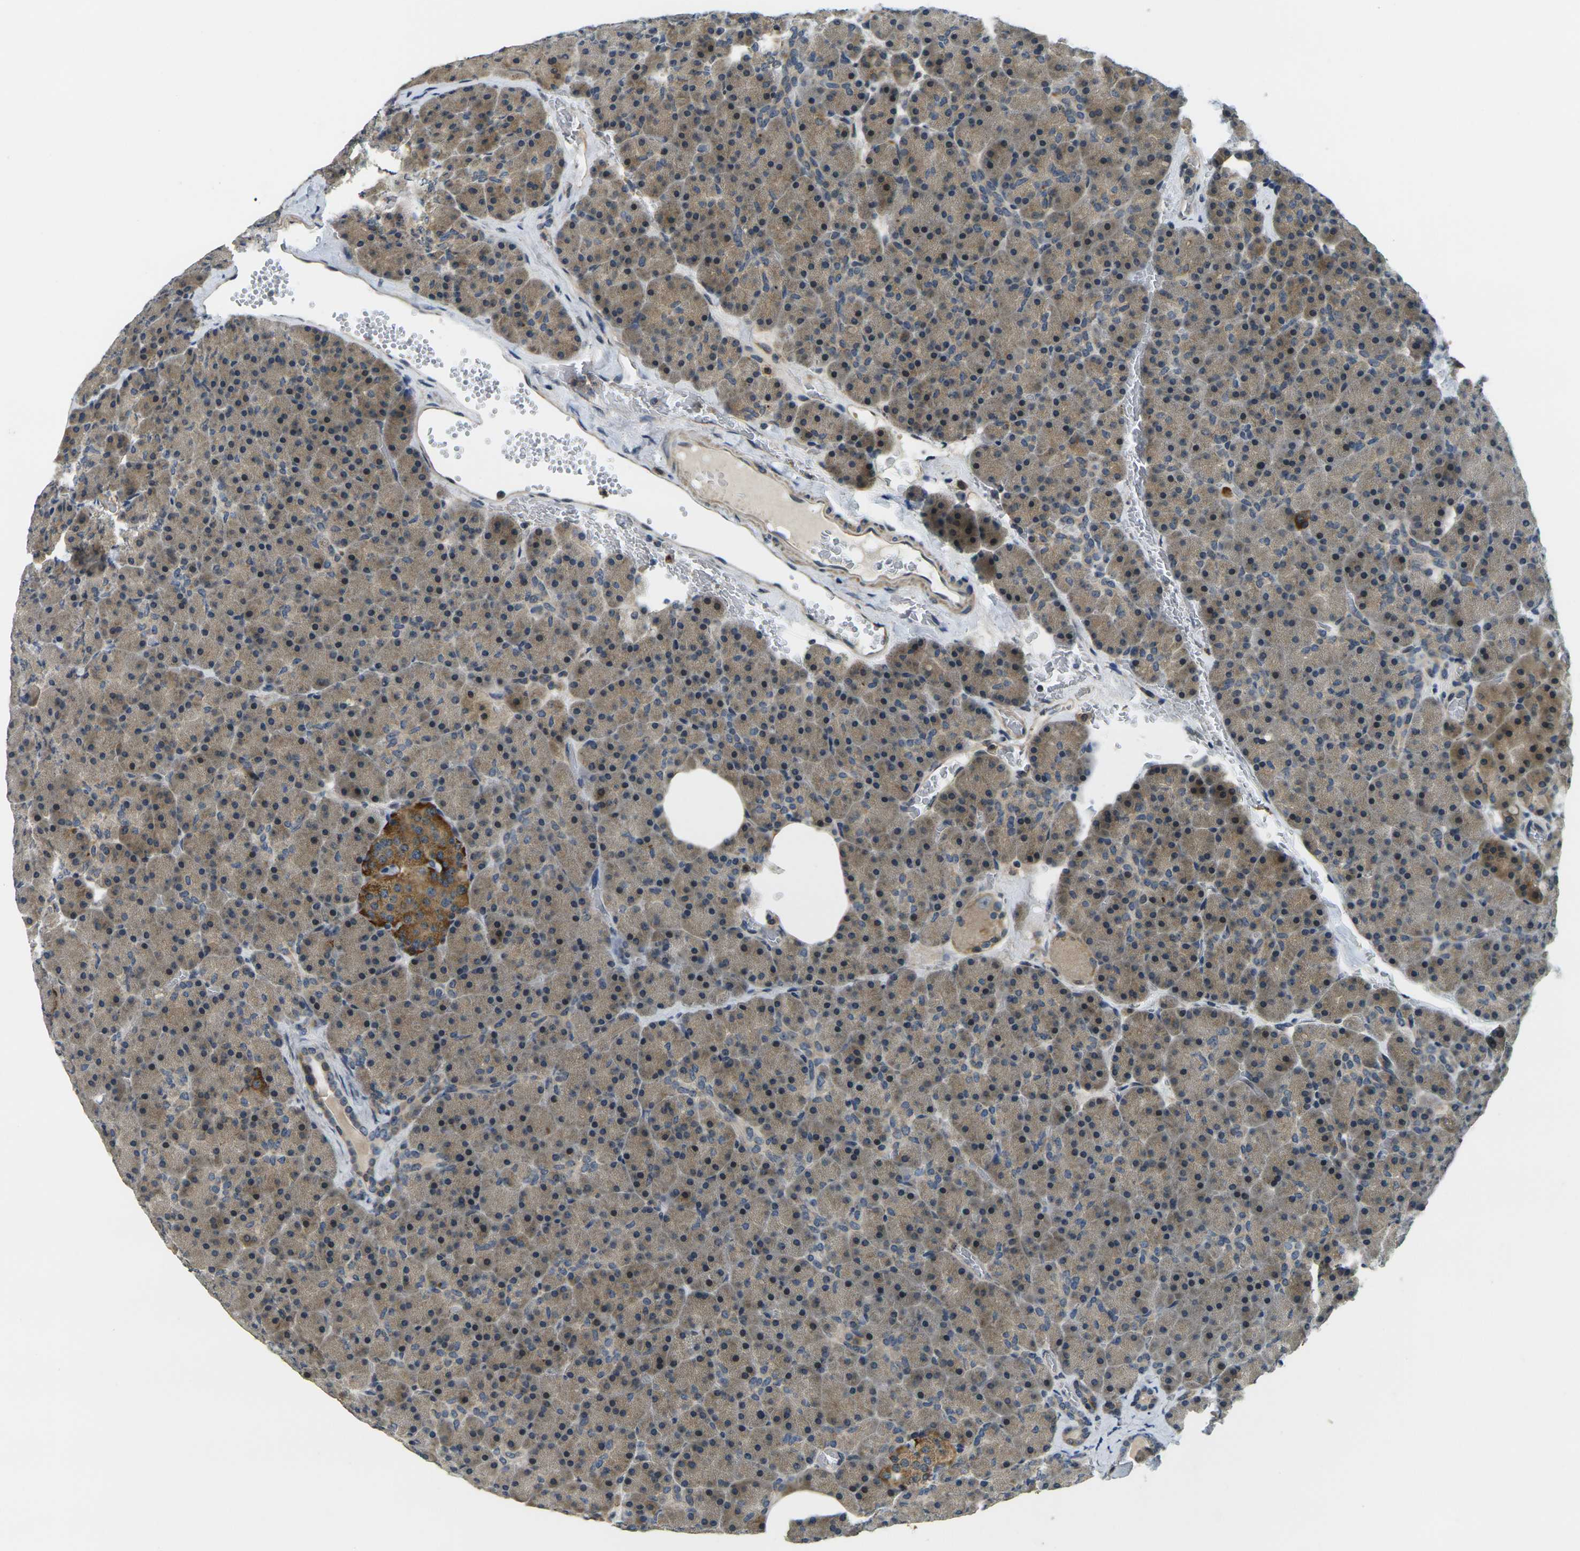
{"staining": {"intensity": "weak", "quantity": ">75%", "location": "cytoplasmic/membranous"}, "tissue": "pancreas", "cell_type": "Exocrine glandular cells", "image_type": "normal", "snomed": [{"axis": "morphology", "description": "Normal tissue, NOS"}, {"axis": "topography", "description": "Pancreas"}], "caption": "A brown stain highlights weak cytoplasmic/membranous staining of a protein in exocrine glandular cells of unremarkable pancreas.", "gene": "MINAR2", "patient": {"sex": "female", "age": 35}}